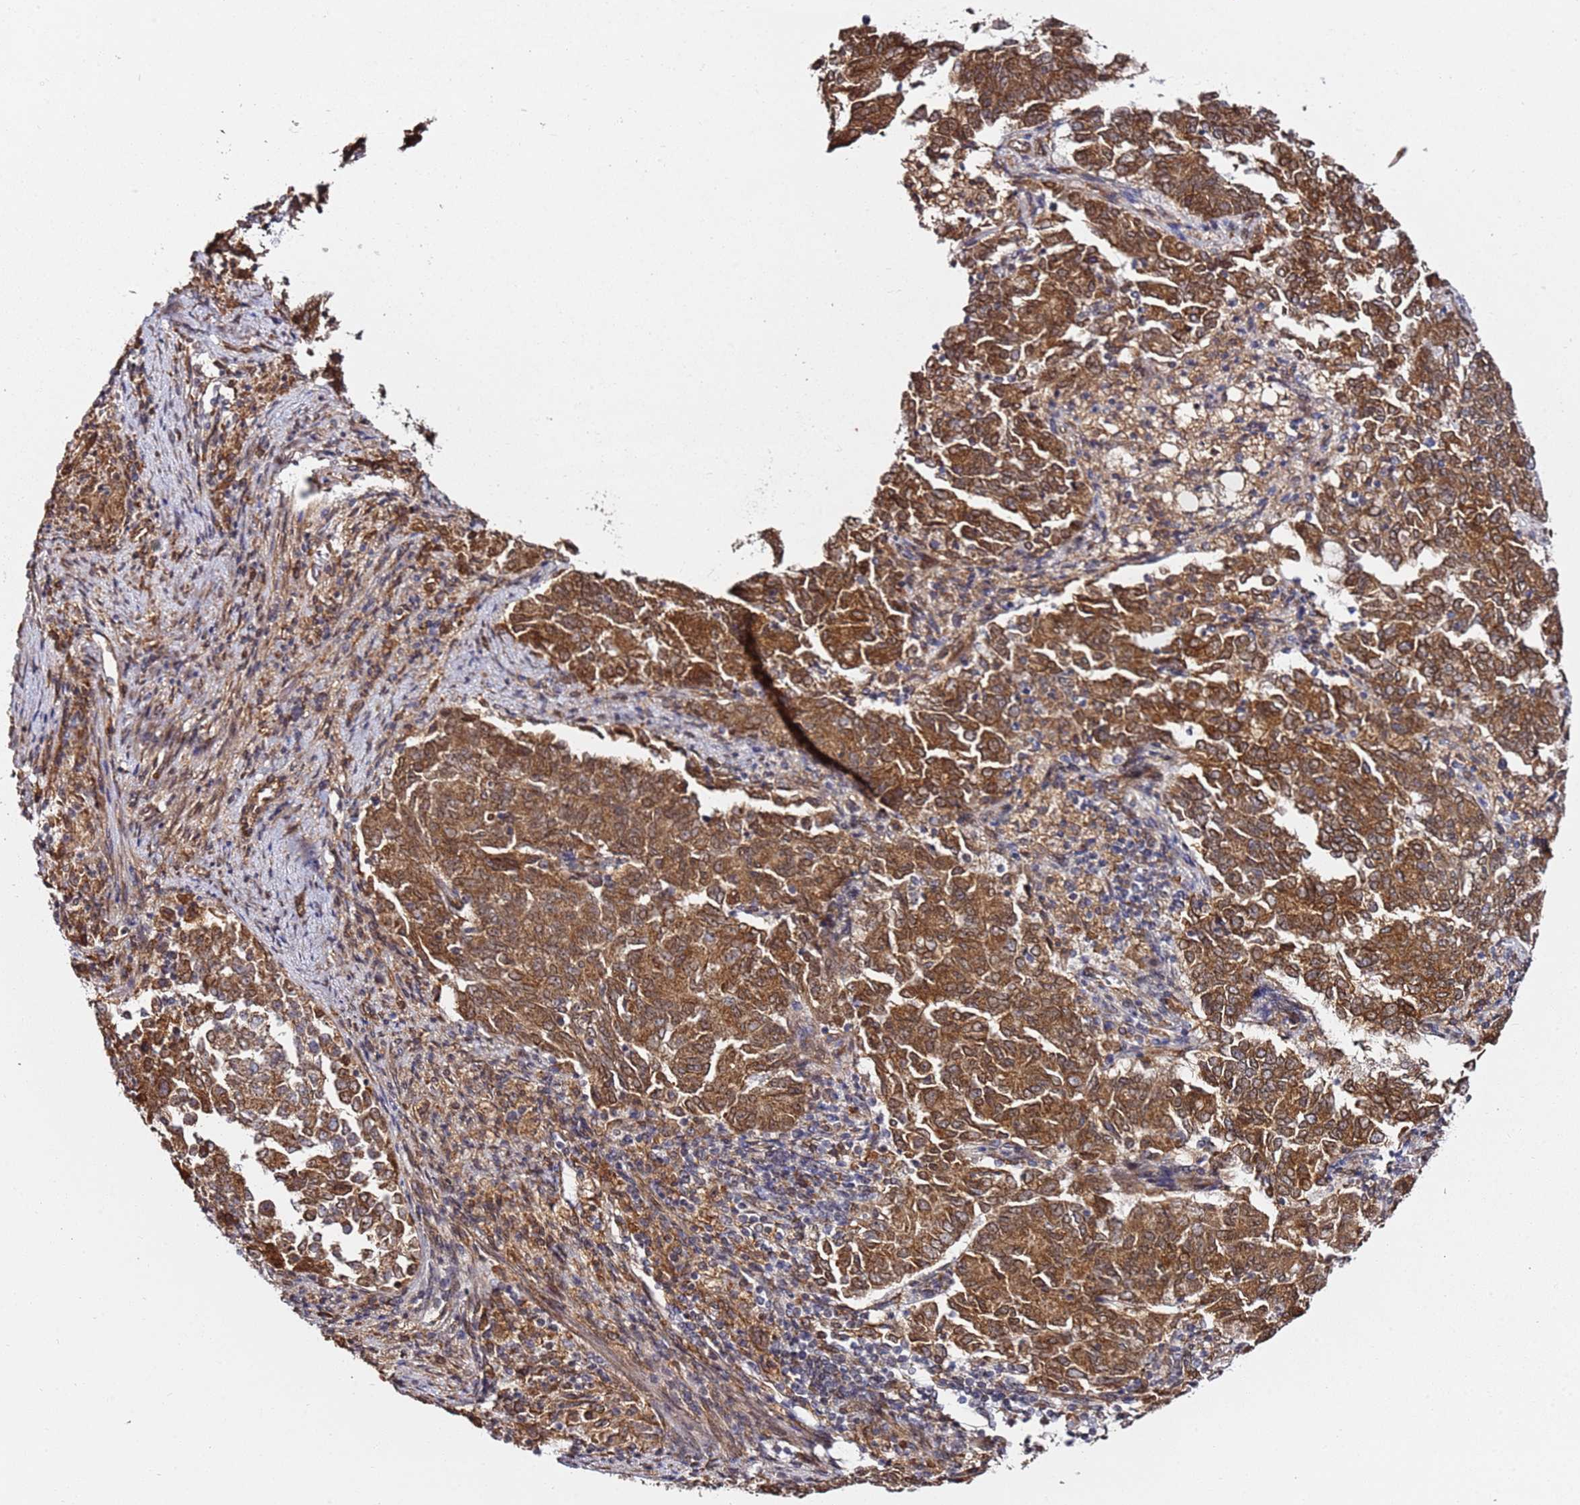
{"staining": {"intensity": "strong", "quantity": ">75%", "location": "cytoplasmic/membranous"}, "tissue": "endometrial cancer", "cell_type": "Tumor cells", "image_type": "cancer", "snomed": [{"axis": "morphology", "description": "Adenocarcinoma, NOS"}, {"axis": "topography", "description": "Endometrium"}], "caption": "The image reveals immunohistochemical staining of adenocarcinoma (endometrial). There is strong cytoplasmic/membranous expression is present in approximately >75% of tumor cells.", "gene": "PRKAB2", "patient": {"sex": "female", "age": 80}}